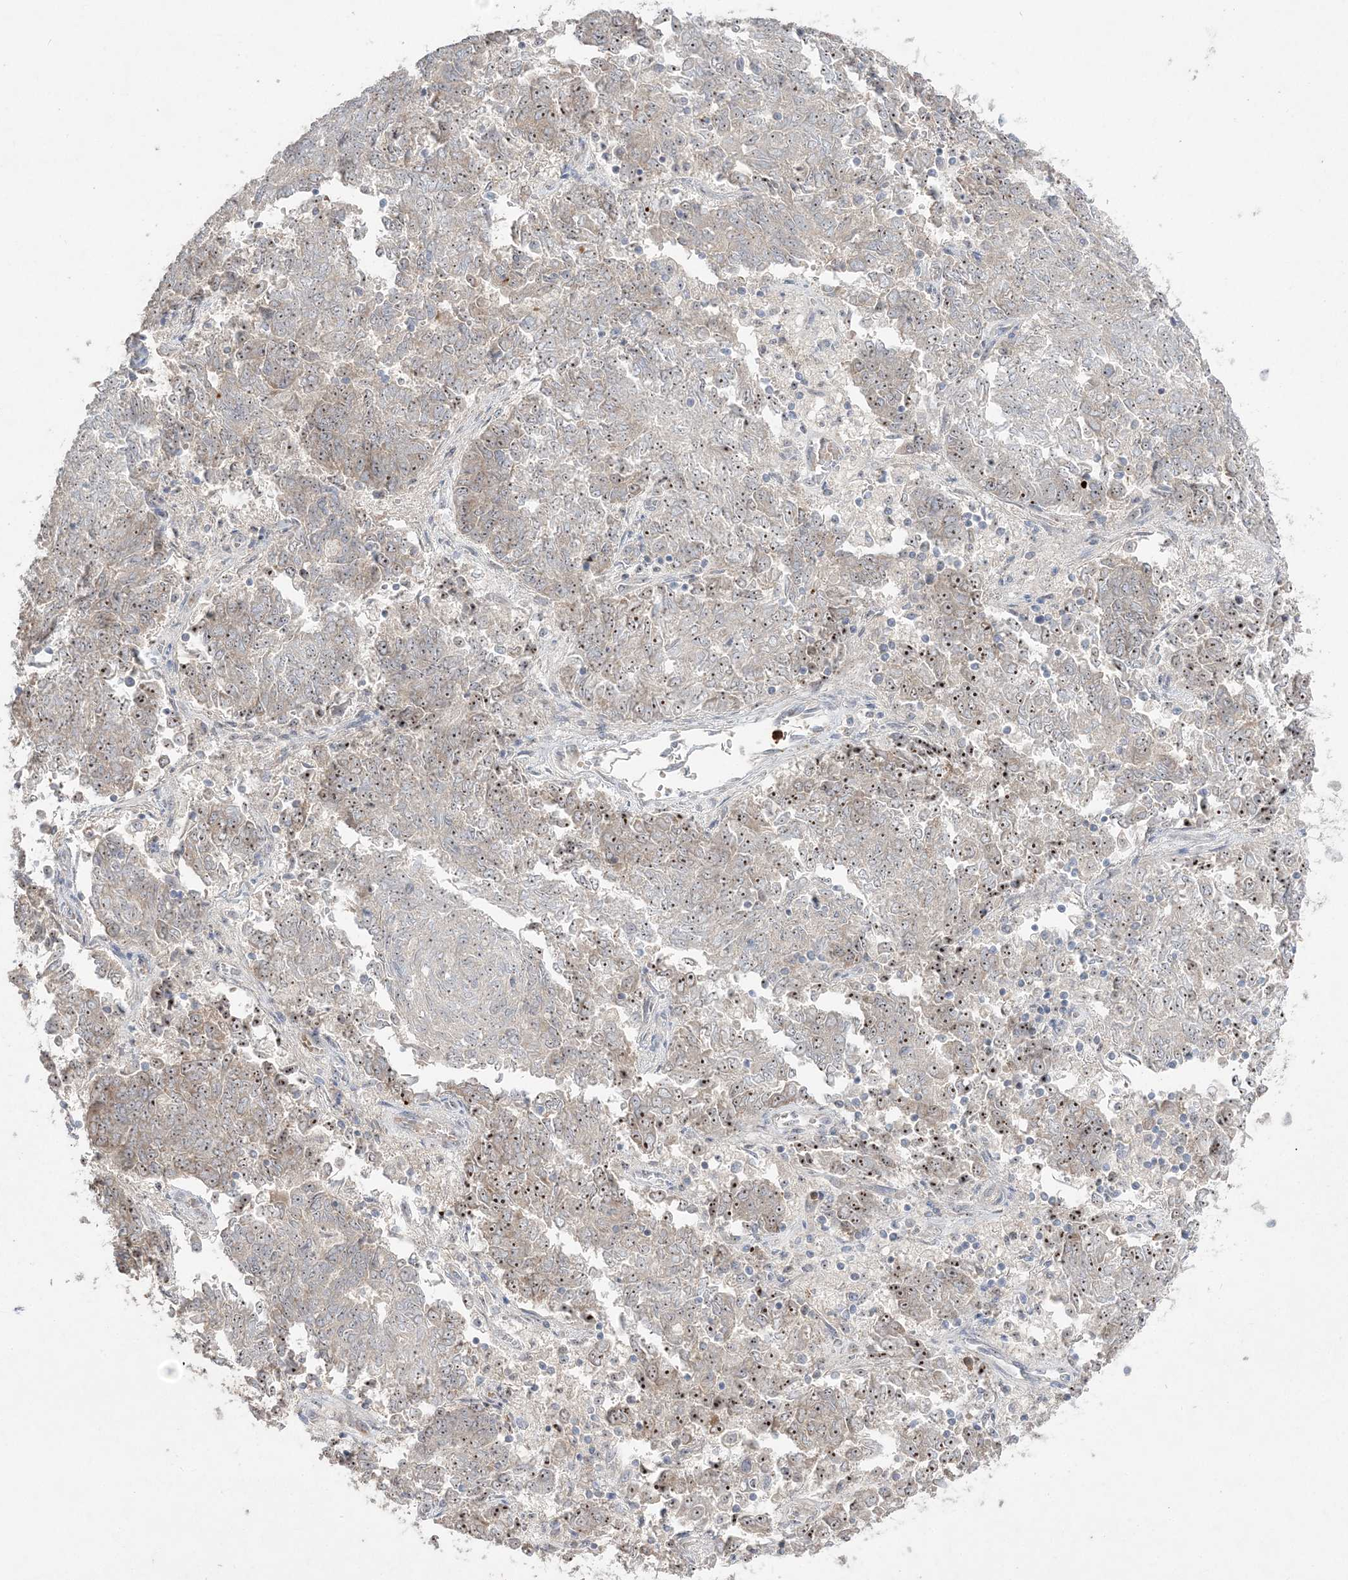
{"staining": {"intensity": "moderate", "quantity": "<25%", "location": "nuclear"}, "tissue": "endometrial cancer", "cell_type": "Tumor cells", "image_type": "cancer", "snomed": [{"axis": "morphology", "description": "Adenocarcinoma, NOS"}, {"axis": "topography", "description": "Endometrium"}], "caption": "Endometrial cancer stained for a protein shows moderate nuclear positivity in tumor cells. Nuclei are stained in blue.", "gene": "NOP16", "patient": {"sex": "female", "age": 80}}